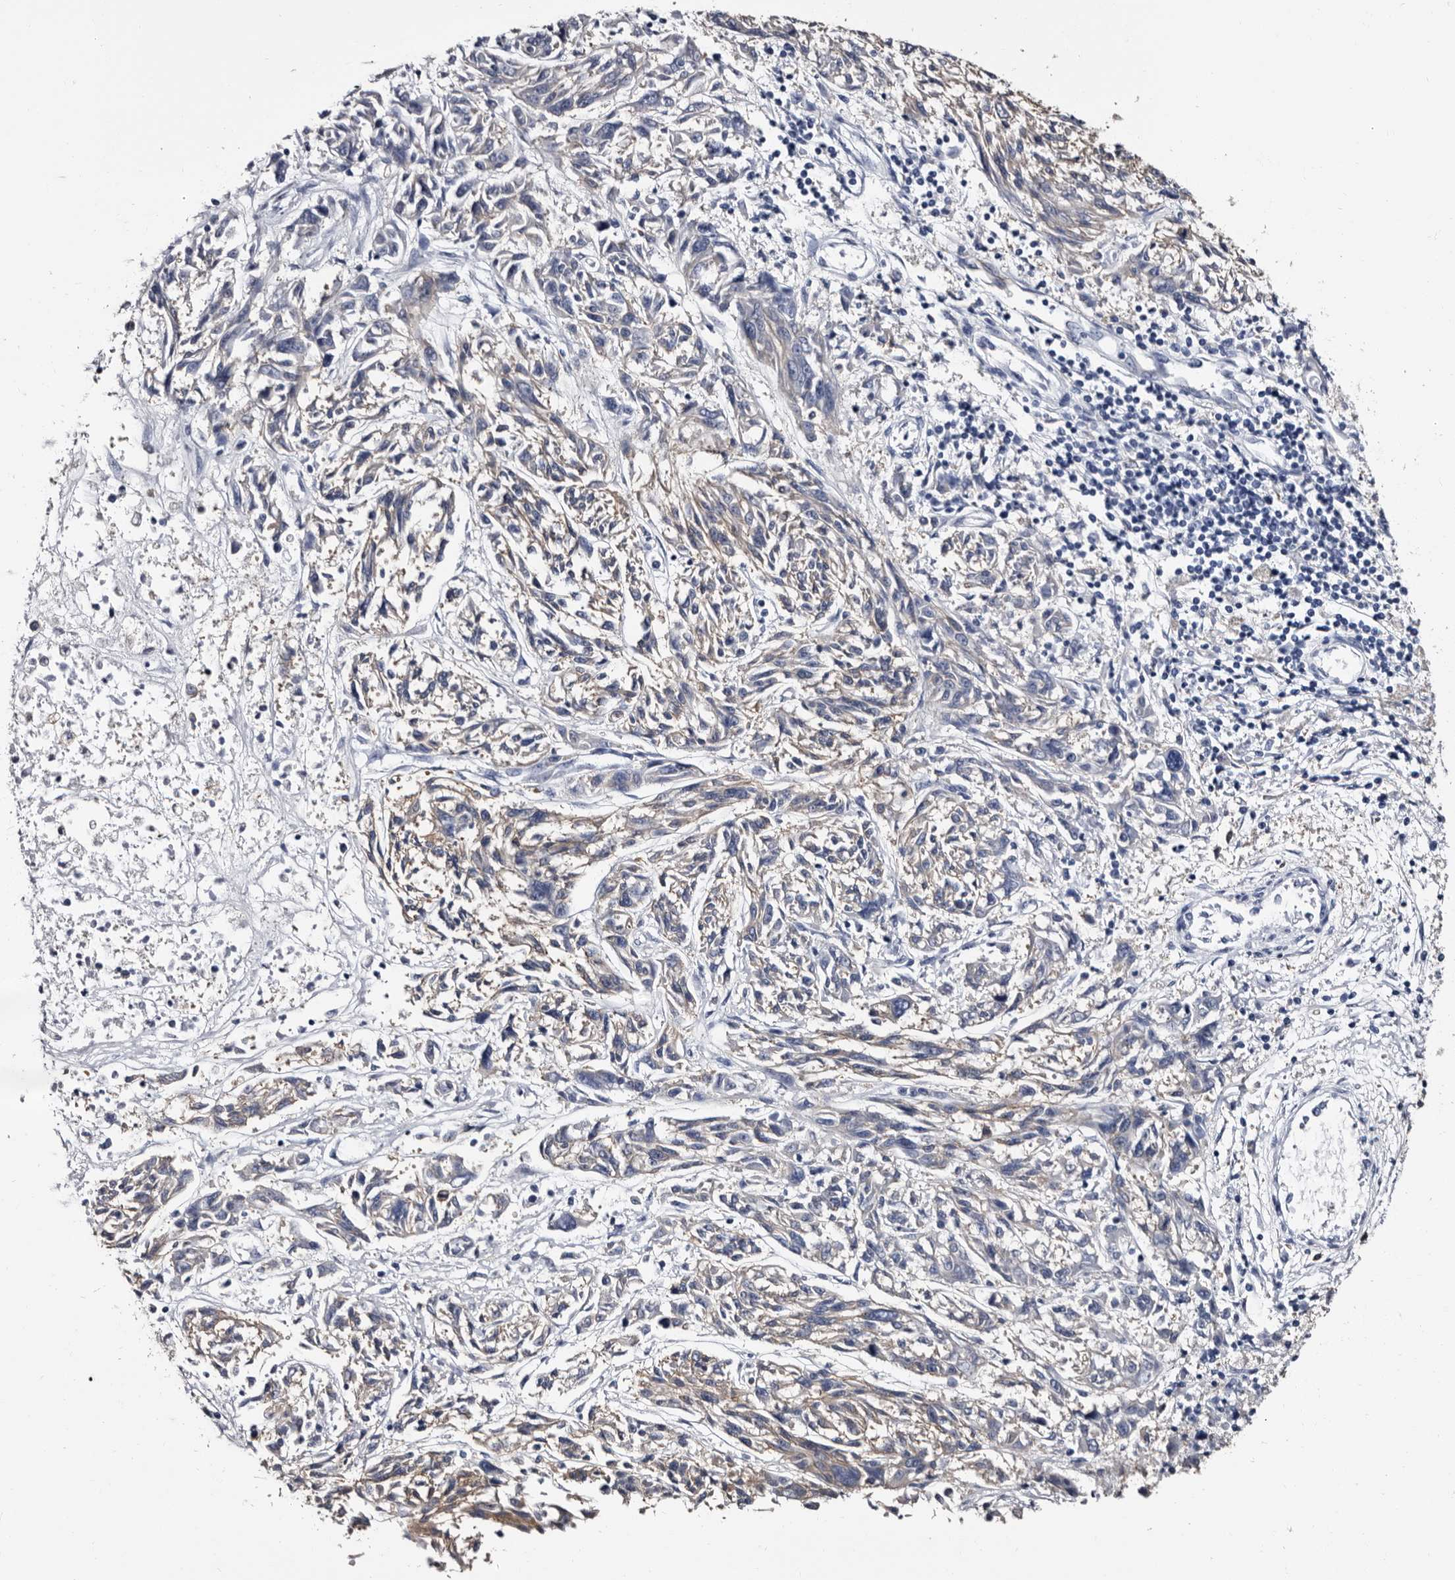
{"staining": {"intensity": "negative", "quantity": "none", "location": "none"}, "tissue": "melanoma", "cell_type": "Tumor cells", "image_type": "cancer", "snomed": [{"axis": "morphology", "description": "Malignant melanoma, NOS"}, {"axis": "topography", "description": "Skin"}], "caption": "Malignant melanoma was stained to show a protein in brown. There is no significant positivity in tumor cells. Nuclei are stained in blue.", "gene": "EPB41L3", "patient": {"sex": "male", "age": 53}}